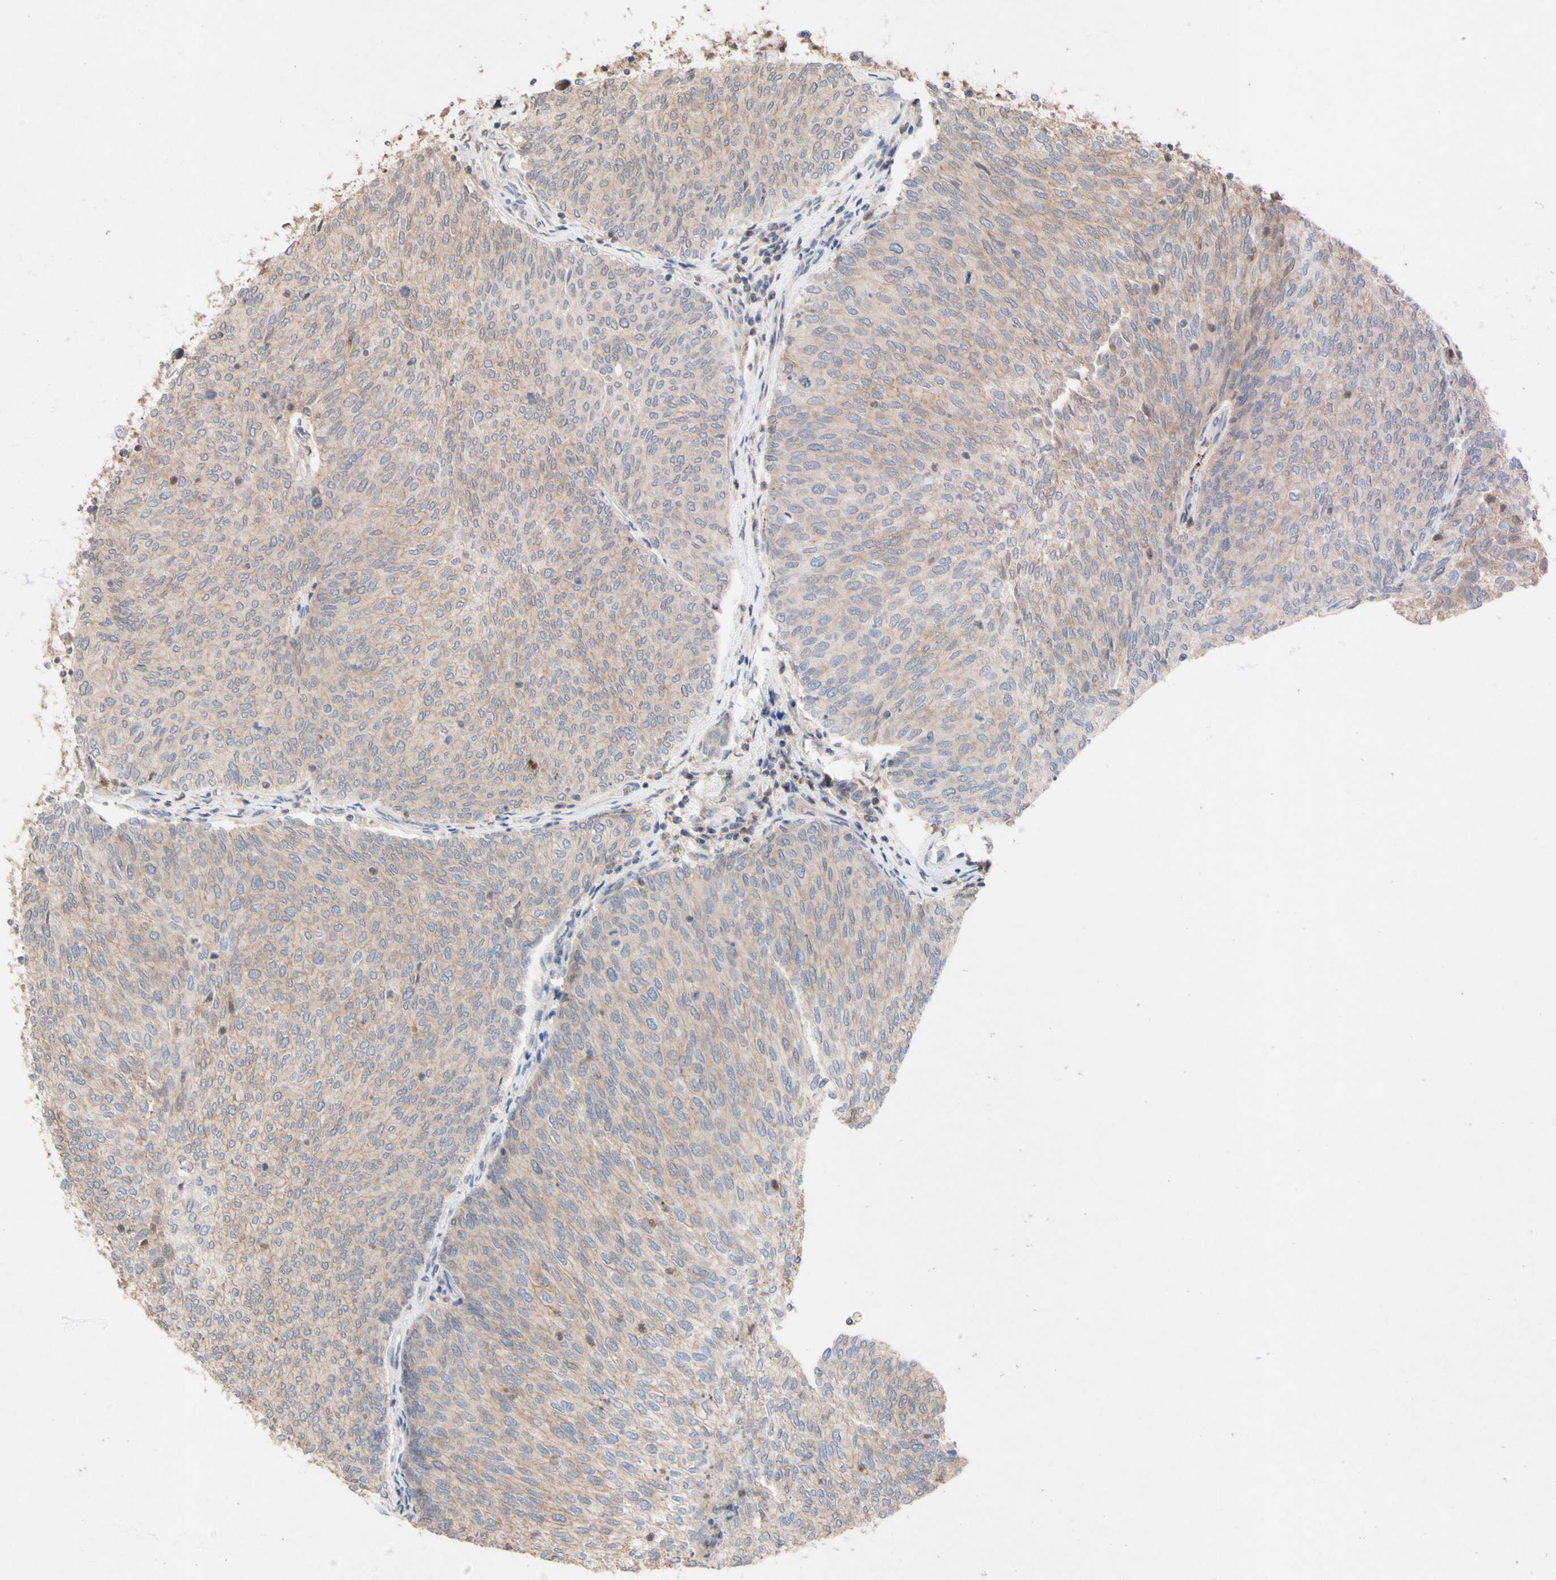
{"staining": {"intensity": "weak", "quantity": ">75%", "location": "cytoplasmic/membranous"}, "tissue": "urothelial cancer", "cell_type": "Tumor cells", "image_type": "cancer", "snomed": [{"axis": "morphology", "description": "Urothelial carcinoma, Low grade"}, {"axis": "topography", "description": "Urinary bladder"}], "caption": "Approximately >75% of tumor cells in low-grade urothelial carcinoma show weak cytoplasmic/membranous protein staining as visualized by brown immunohistochemical staining.", "gene": "NECTIN3", "patient": {"sex": "female", "age": 79}}